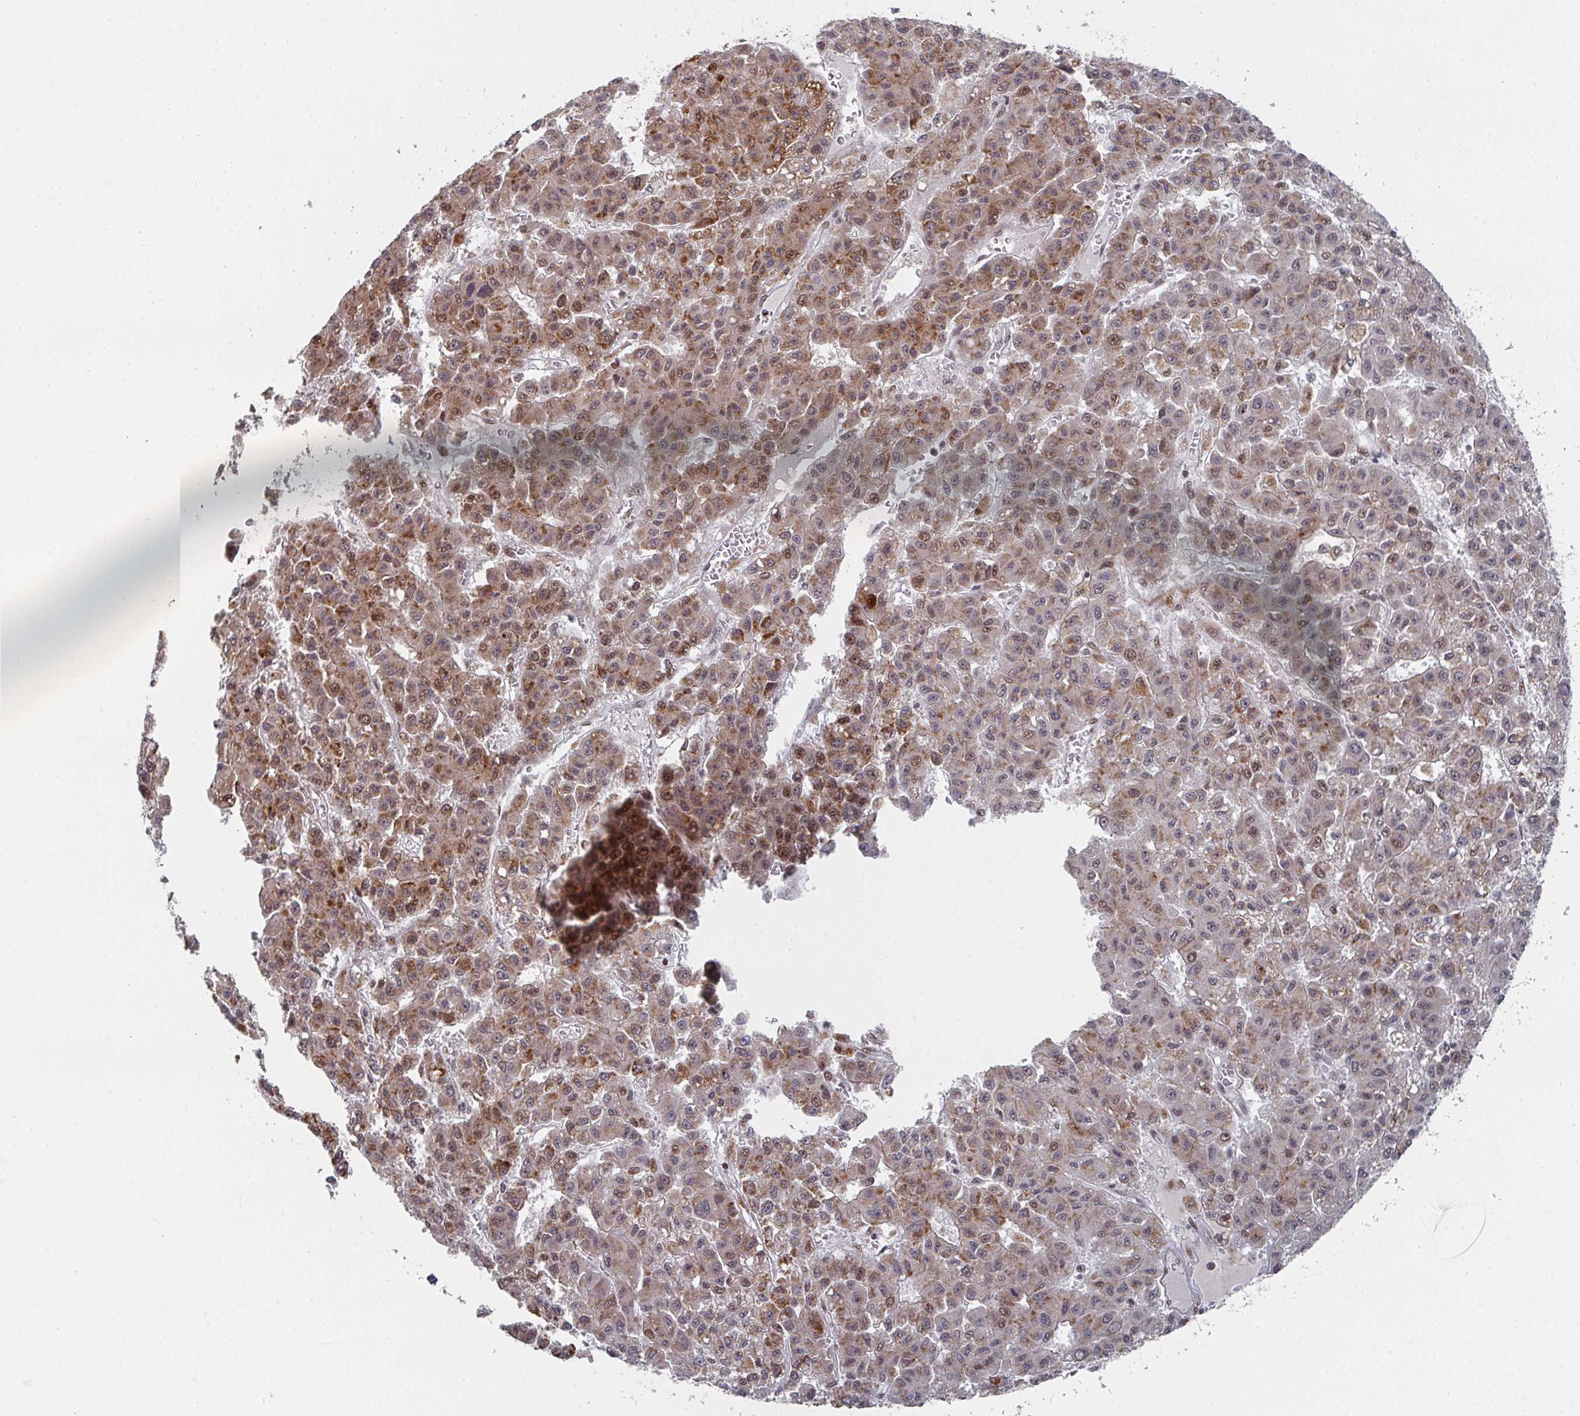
{"staining": {"intensity": "moderate", "quantity": ">75%", "location": "cytoplasmic/membranous"}, "tissue": "liver cancer", "cell_type": "Tumor cells", "image_type": "cancer", "snomed": [{"axis": "morphology", "description": "Carcinoma, Hepatocellular, NOS"}, {"axis": "topography", "description": "Liver"}], "caption": "Moderate cytoplasmic/membranous protein expression is appreciated in approximately >75% of tumor cells in liver hepatocellular carcinoma.", "gene": "RBBP5", "patient": {"sex": "male", "age": 70}}